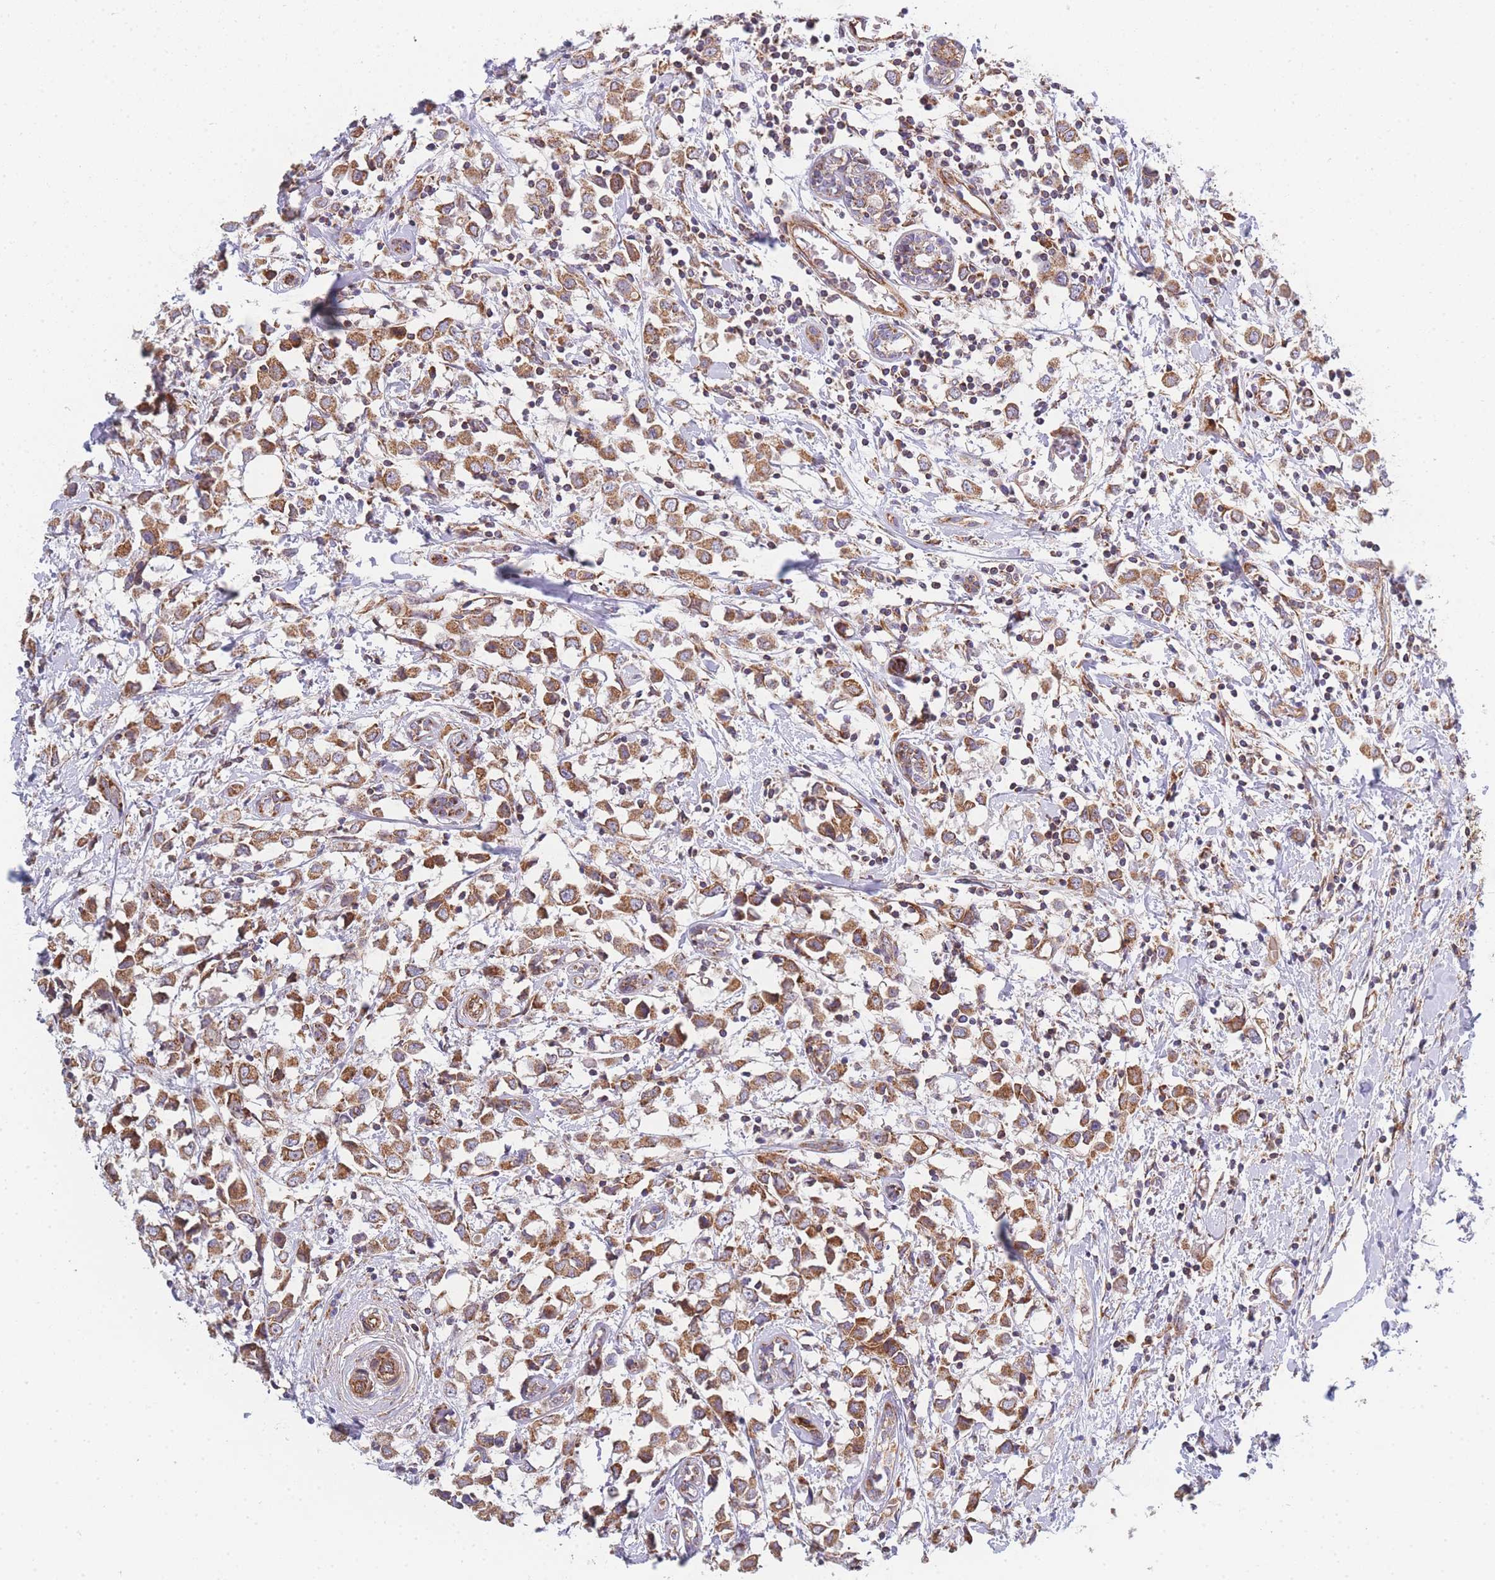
{"staining": {"intensity": "moderate", "quantity": ">75%", "location": "cytoplasmic/membranous"}, "tissue": "breast cancer", "cell_type": "Tumor cells", "image_type": "cancer", "snomed": [{"axis": "morphology", "description": "Duct carcinoma"}, {"axis": "topography", "description": "Breast"}], "caption": "Immunohistochemistry (IHC) of invasive ductal carcinoma (breast) reveals medium levels of moderate cytoplasmic/membranous expression in about >75% of tumor cells.", "gene": "MTRES1", "patient": {"sex": "female", "age": 61}}